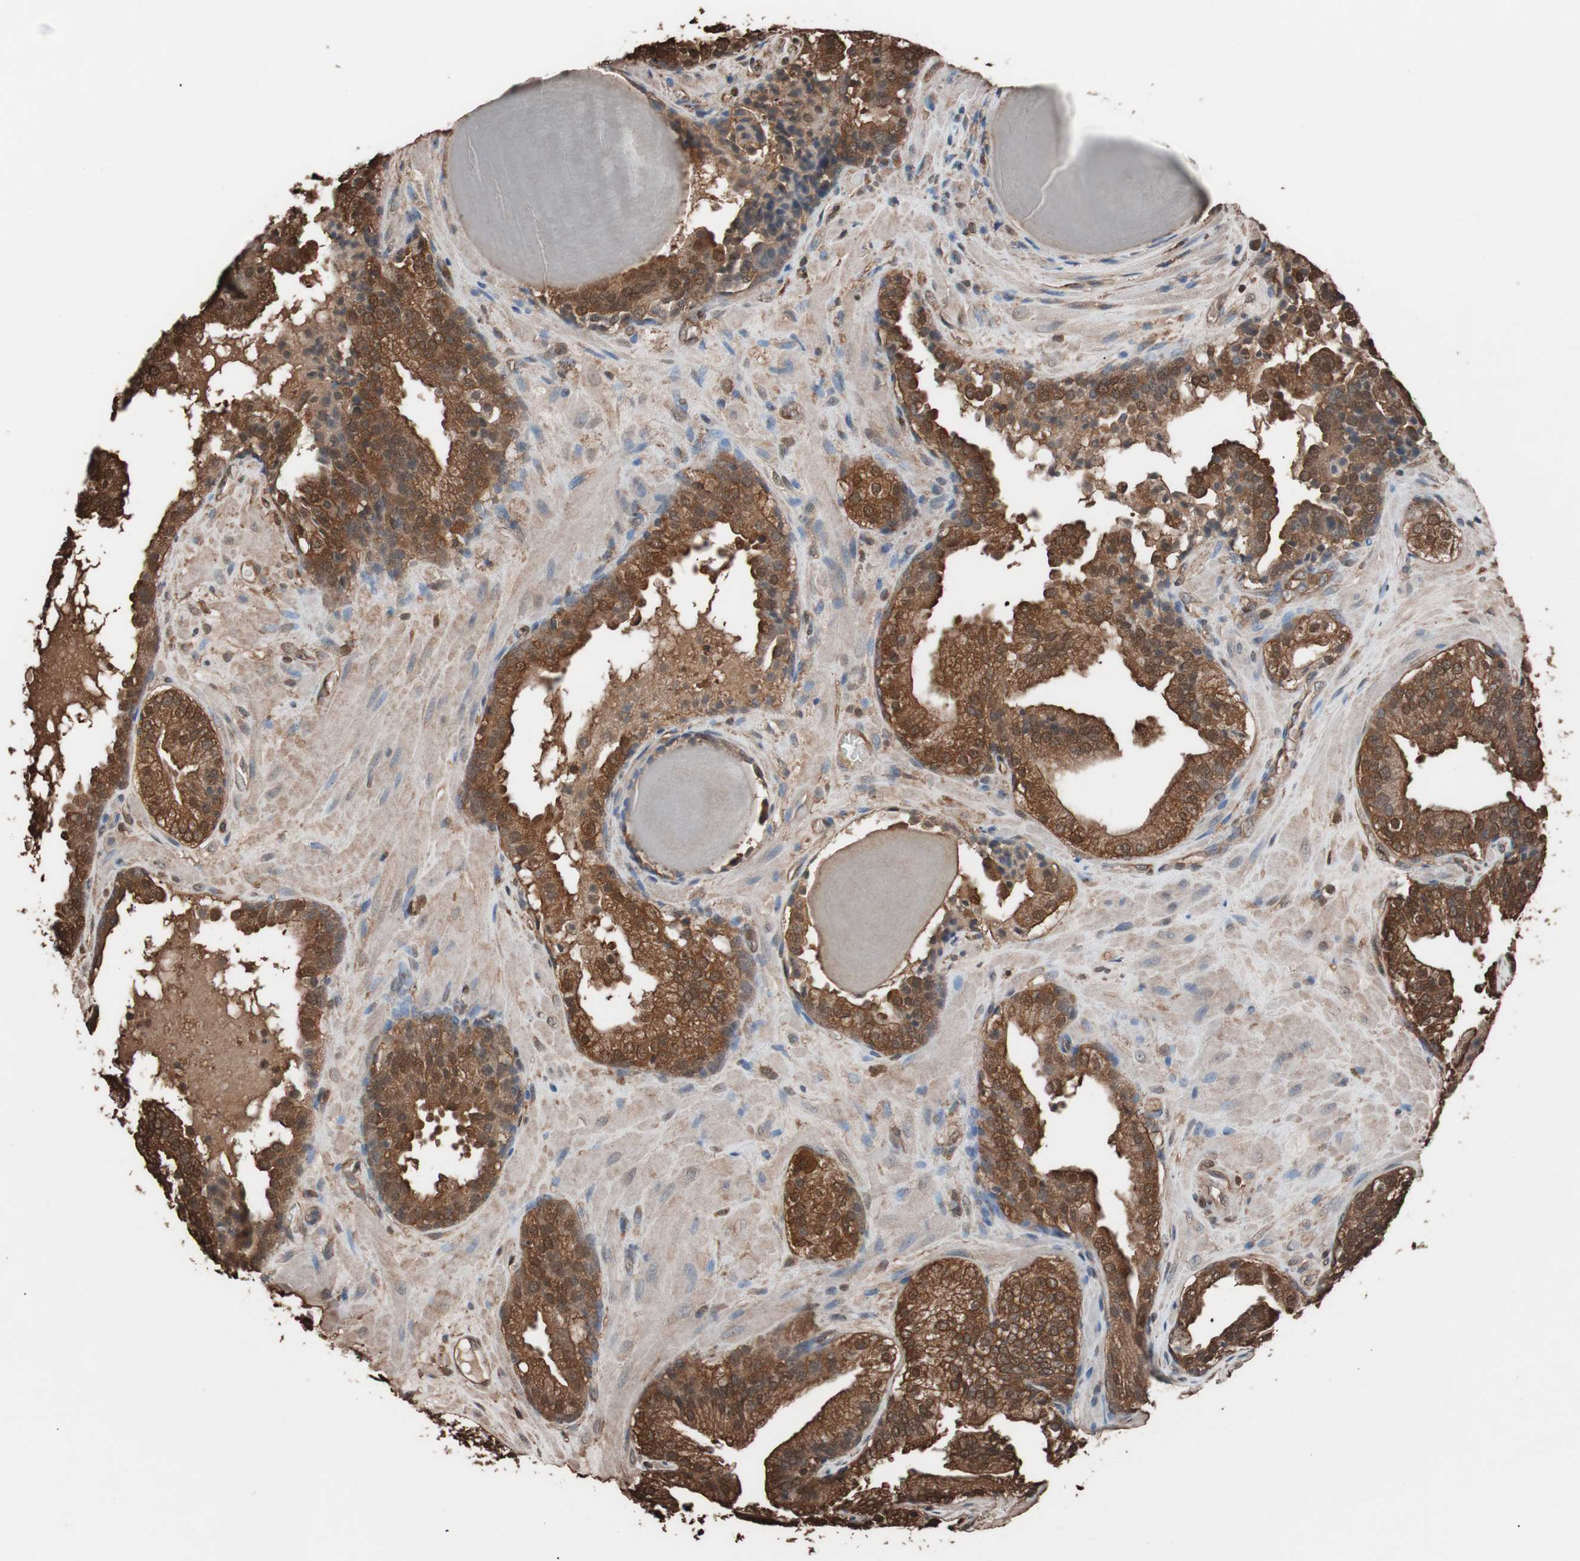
{"staining": {"intensity": "strong", "quantity": ">75%", "location": "cytoplasmic/membranous,nuclear"}, "tissue": "prostate cancer", "cell_type": "Tumor cells", "image_type": "cancer", "snomed": [{"axis": "morphology", "description": "Adenocarcinoma, High grade"}, {"axis": "topography", "description": "Prostate"}], "caption": "Protein expression analysis of prostate cancer reveals strong cytoplasmic/membranous and nuclear expression in approximately >75% of tumor cells. (brown staining indicates protein expression, while blue staining denotes nuclei).", "gene": "CALM2", "patient": {"sex": "male", "age": 68}}